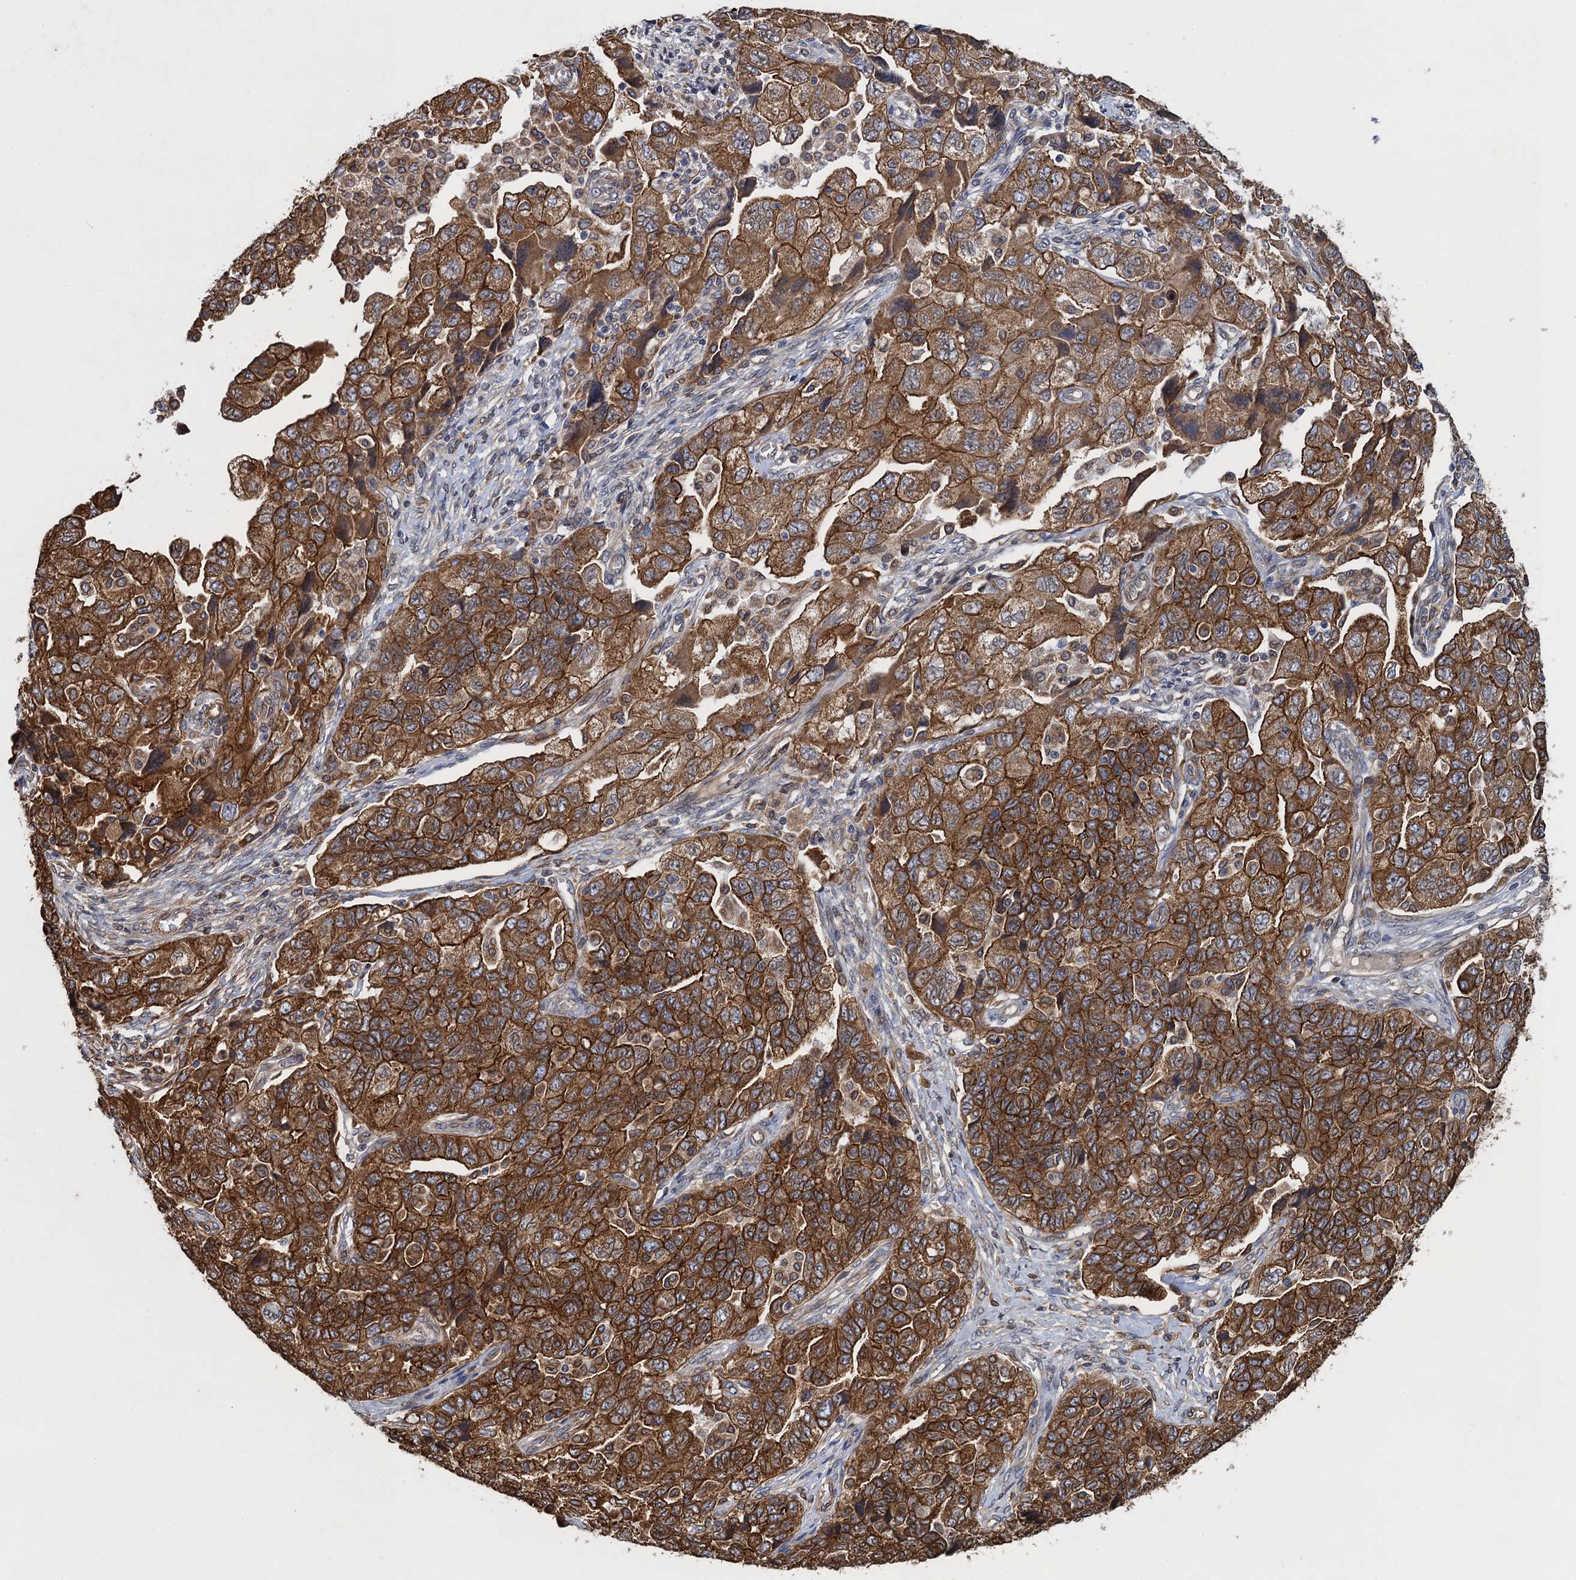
{"staining": {"intensity": "strong", "quantity": ">75%", "location": "cytoplasmic/membranous"}, "tissue": "ovarian cancer", "cell_type": "Tumor cells", "image_type": "cancer", "snomed": [{"axis": "morphology", "description": "Carcinoma, NOS"}, {"axis": "morphology", "description": "Cystadenocarcinoma, serous, NOS"}, {"axis": "topography", "description": "Ovary"}], "caption": "Immunohistochemical staining of human ovarian cancer exhibits high levels of strong cytoplasmic/membranous protein expression in about >75% of tumor cells. Immunohistochemistry stains the protein in brown and the nuclei are stained blue.", "gene": "ARMC5", "patient": {"sex": "female", "age": 69}}